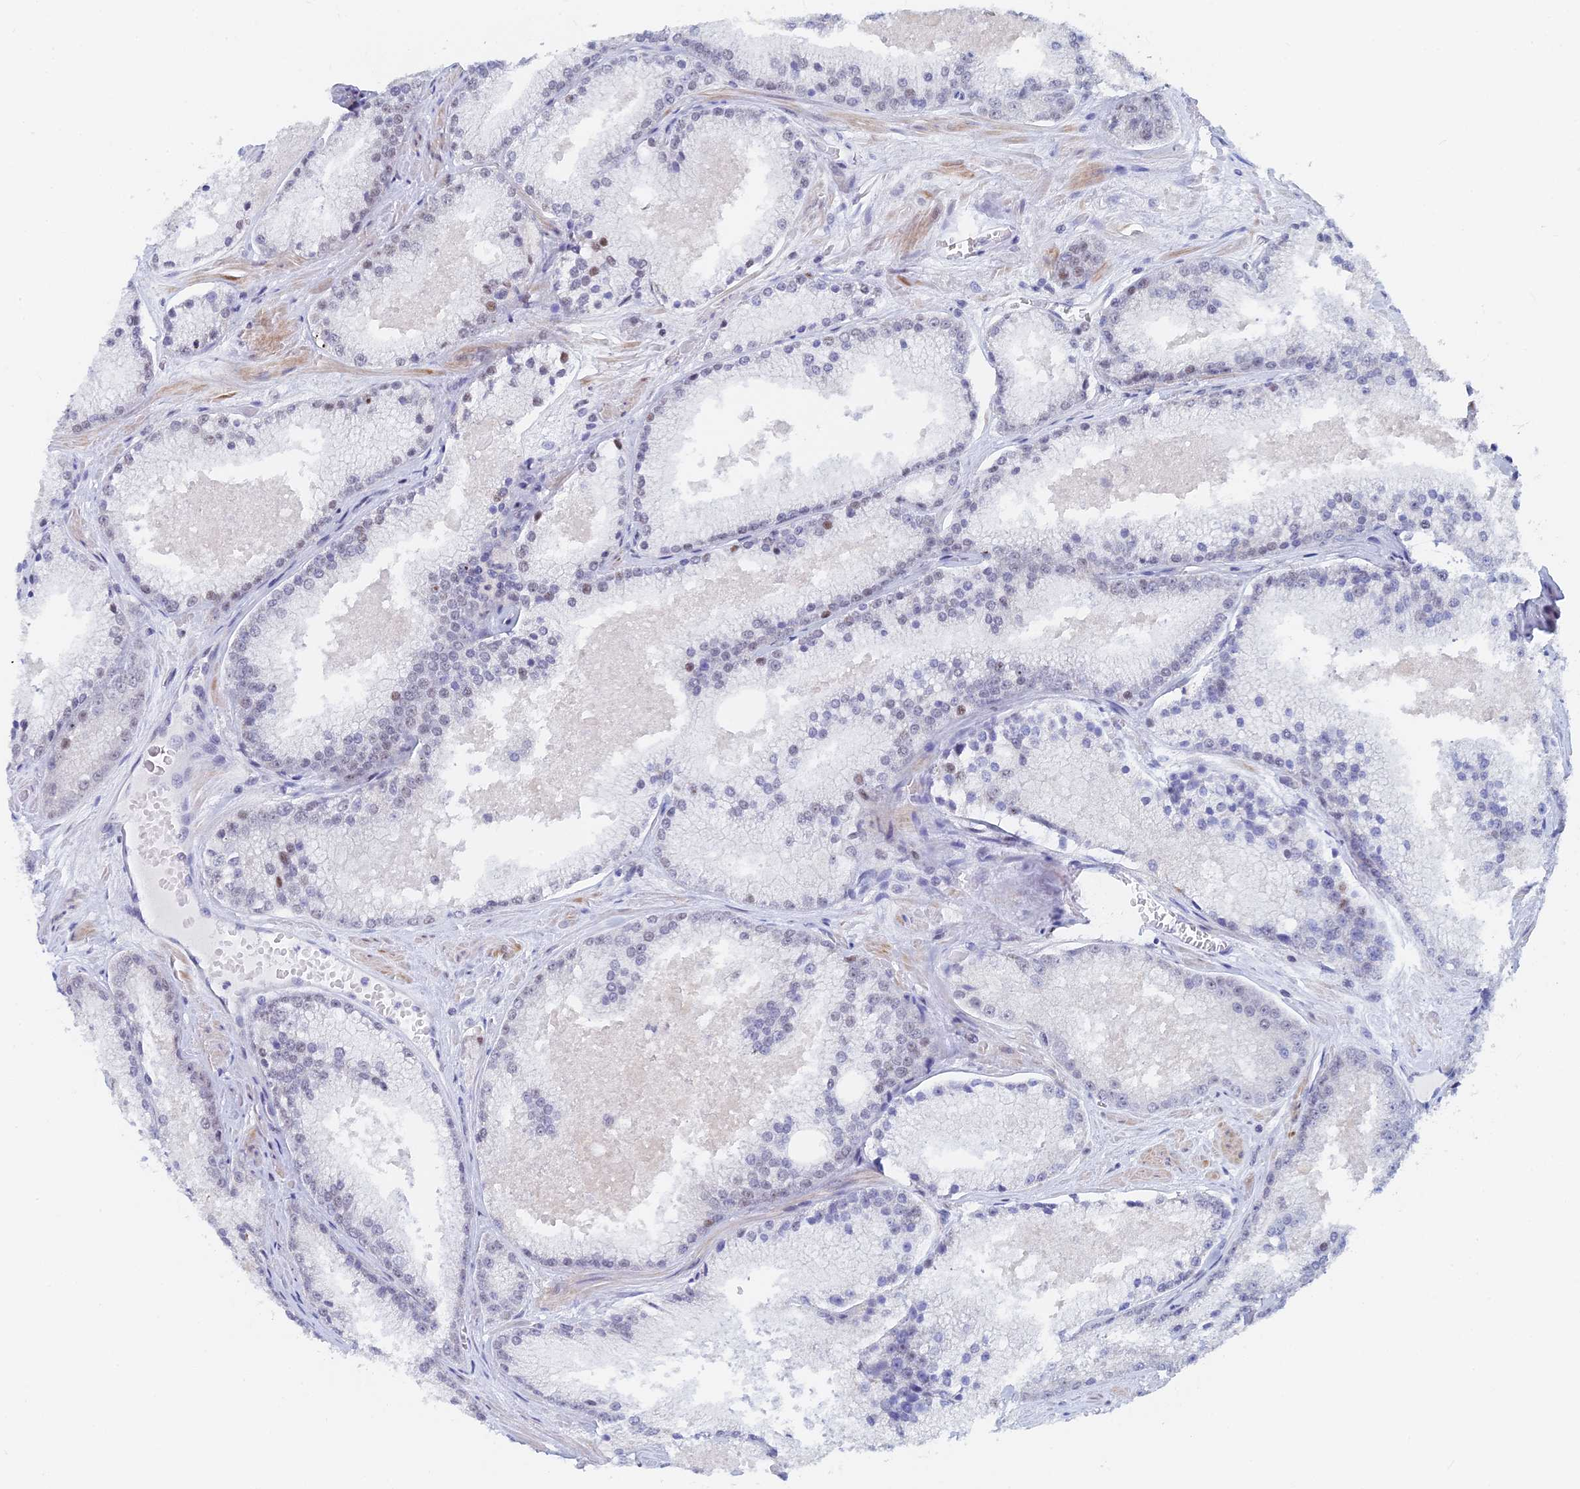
{"staining": {"intensity": "moderate", "quantity": "<25%", "location": "nuclear"}, "tissue": "prostate cancer", "cell_type": "Tumor cells", "image_type": "cancer", "snomed": [{"axis": "morphology", "description": "Adenocarcinoma, High grade"}, {"axis": "topography", "description": "Prostate"}], "caption": "A brown stain shows moderate nuclear staining of a protein in prostate cancer tumor cells.", "gene": "GMNC", "patient": {"sex": "male", "age": 61}}